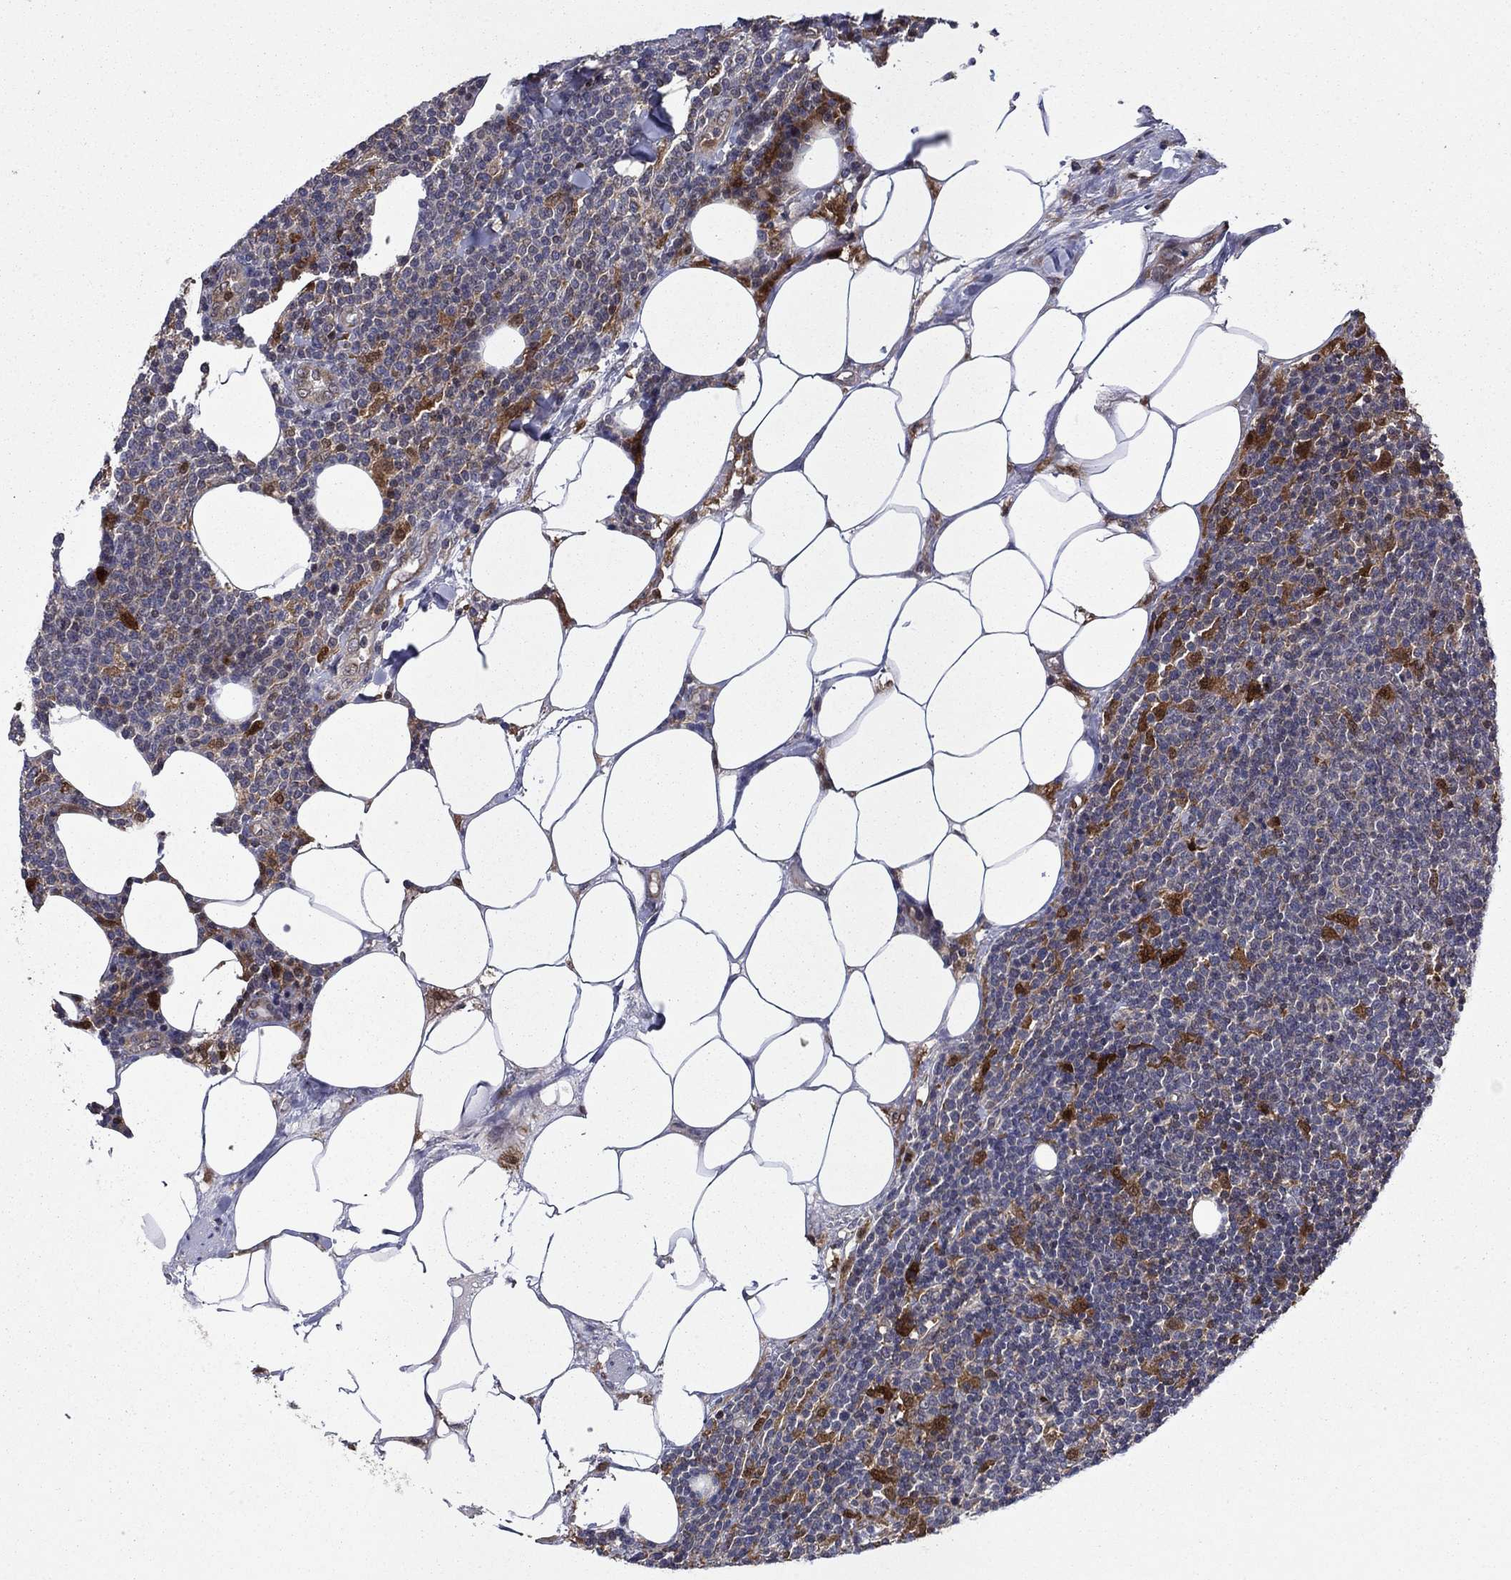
{"staining": {"intensity": "negative", "quantity": "none", "location": "none"}, "tissue": "lymphoma", "cell_type": "Tumor cells", "image_type": "cancer", "snomed": [{"axis": "morphology", "description": "Malignant lymphoma, non-Hodgkin's type, High grade"}, {"axis": "topography", "description": "Lymph node"}], "caption": "A high-resolution micrograph shows immunohistochemistry staining of malignant lymphoma, non-Hodgkin's type (high-grade), which shows no significant expression in tumor cells. (Brightfield microscopy of DAB IHC at high magnification).", "gene": "TPMT", "patient": {"sex": "male", "age": 61}}